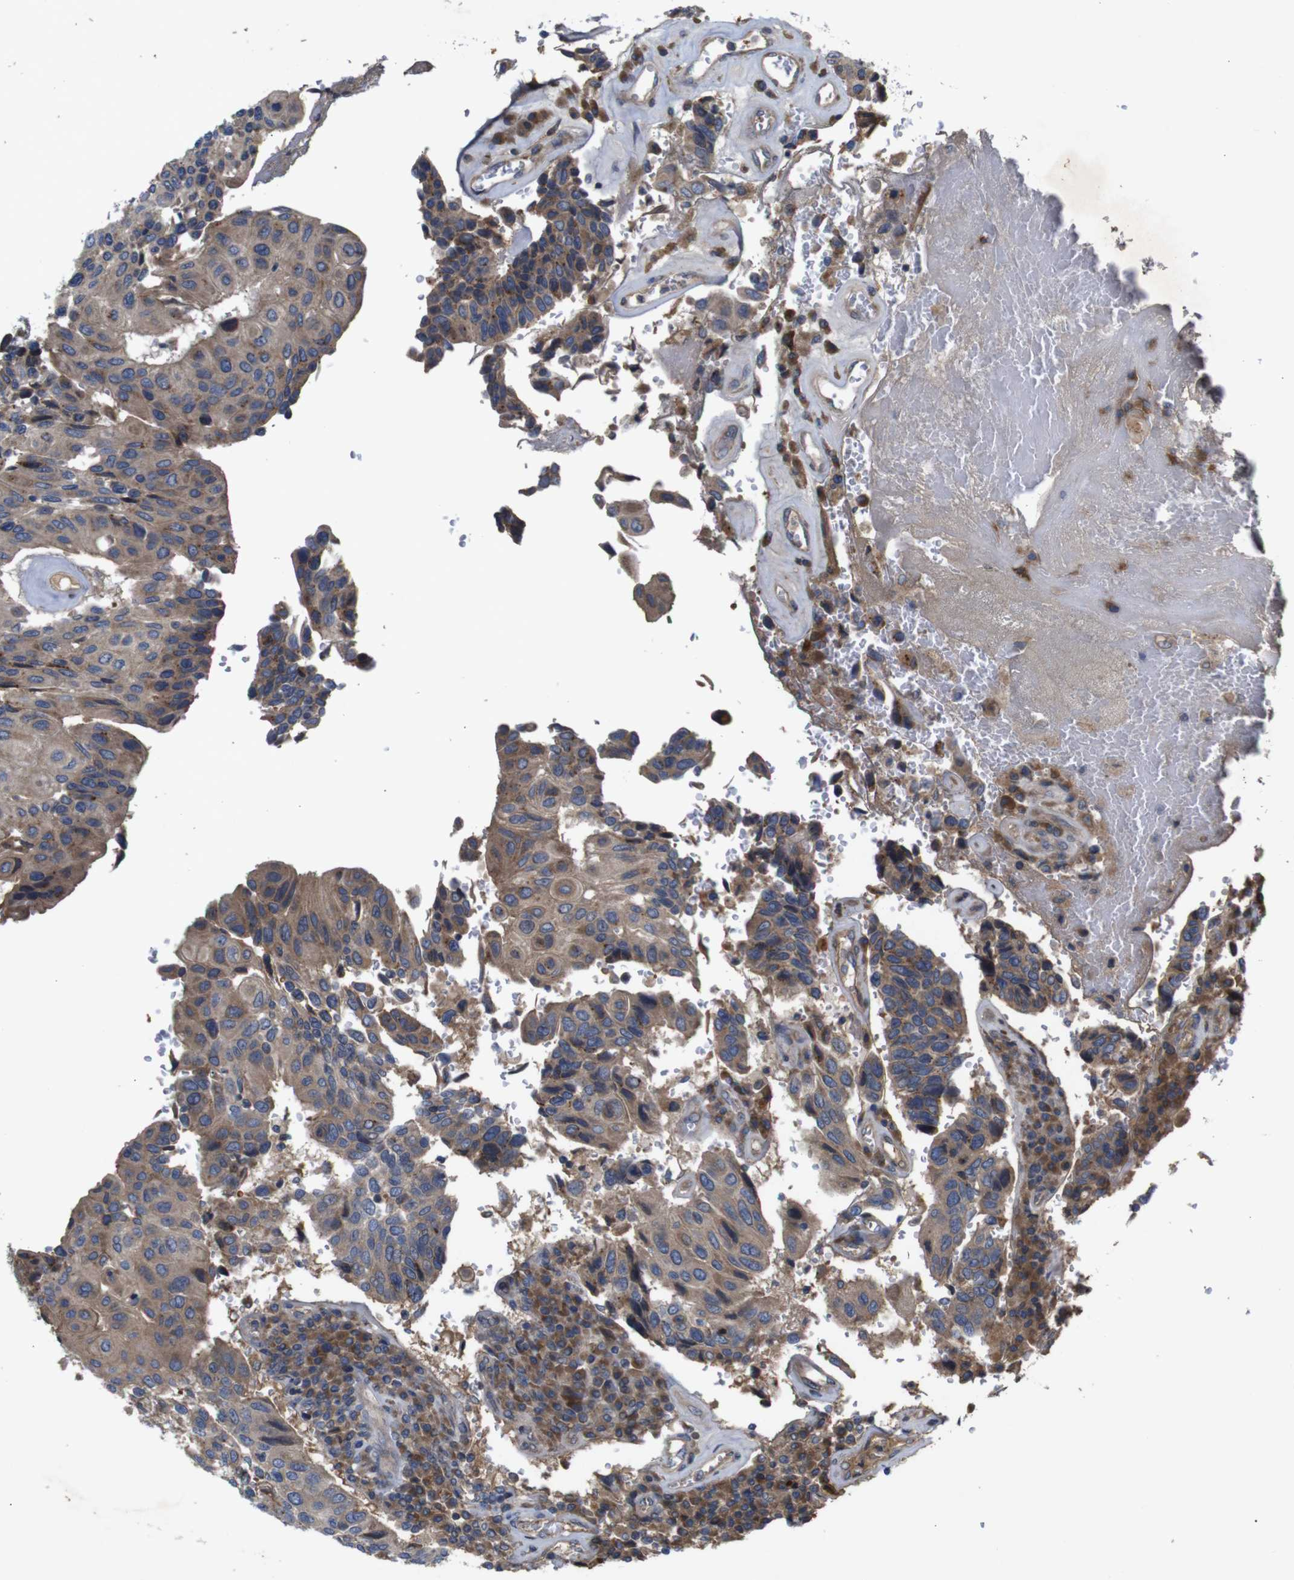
{"staining": {"intensity": "moderate", "quantity": ">75%", "location": "cytoplasmic/membranous"}, "tissue": "urothelial cancer", "cell_type": "Tumor cells", "image_type": "cancer", "snomed": [{"axis": "morphology", "description": "Urothelial carcinoma, High grade"}, {"axis": "topography", "description": "Urinary bladder"}], "caption": "Immunohistochemistry (IHC) (DAB (3,3'-diaminobenzidine)) staining of urothelial carcinoma (high-grade) displays moderate cytoplasmic/membranous protein staining in about >75% of tumor cells.", "gene": "PTPN1", "patient": {"sex": "male", "age": 66}}